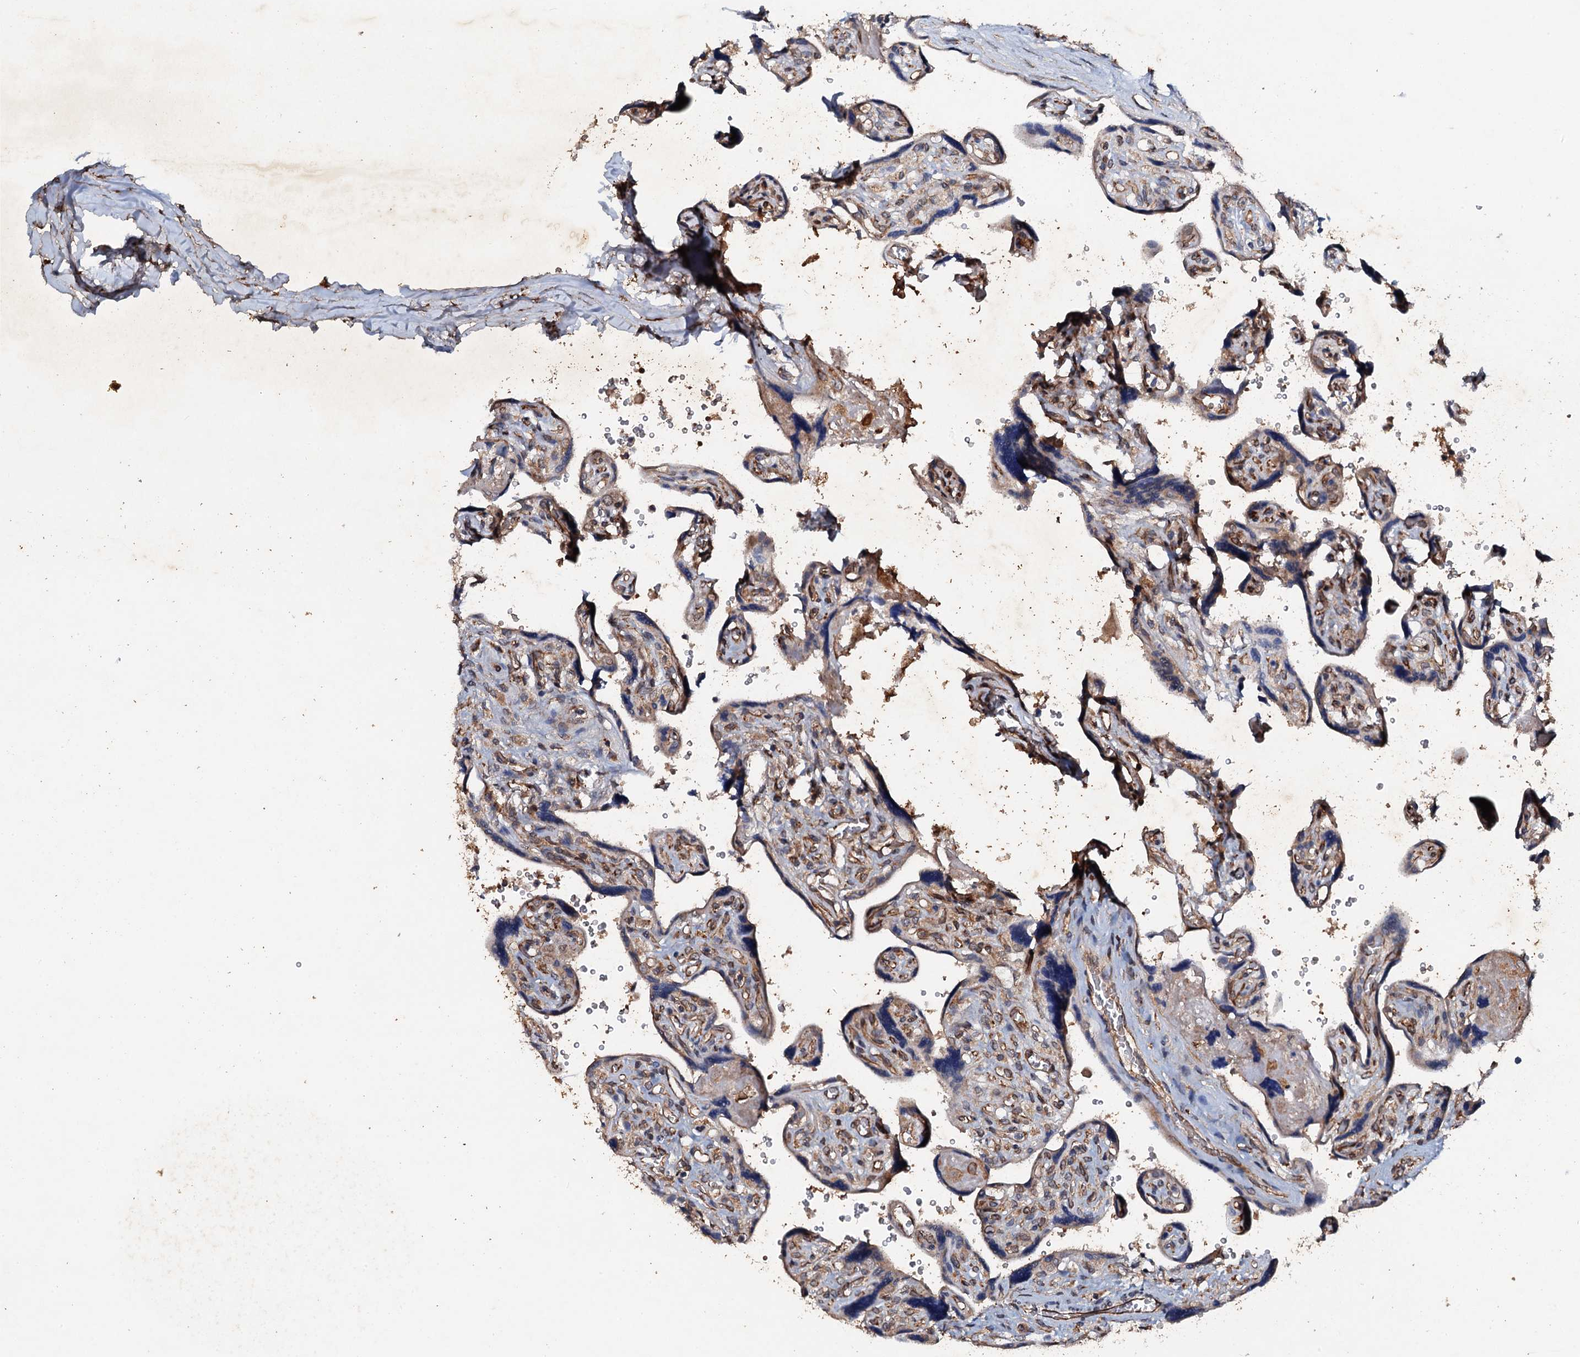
{"staining": {"intensity": "moderate", "quantity": "25%-75%", "location": "cytoplasmic/membranous"}, "tissue": "placenta", "cell_type": "Trophoblastic cells", "image_type": "normal", "snomed": [{"axis": "morphology", "description": "Normal tissue, NOS"}, {"axis": "topography", "description": "Placenta"}], "caption": "High-magnification brightfield microscopy of normal placenta stained with DAB (brown) and counterstained with hematoxylin (blue). trophoblastic cells exhibit moderate cytoplasmic/membranous expression is seen in approximately25%-75% of cells.", "gene": "ADAMTS10", "patient": {"sex": "female", "age": 39}}